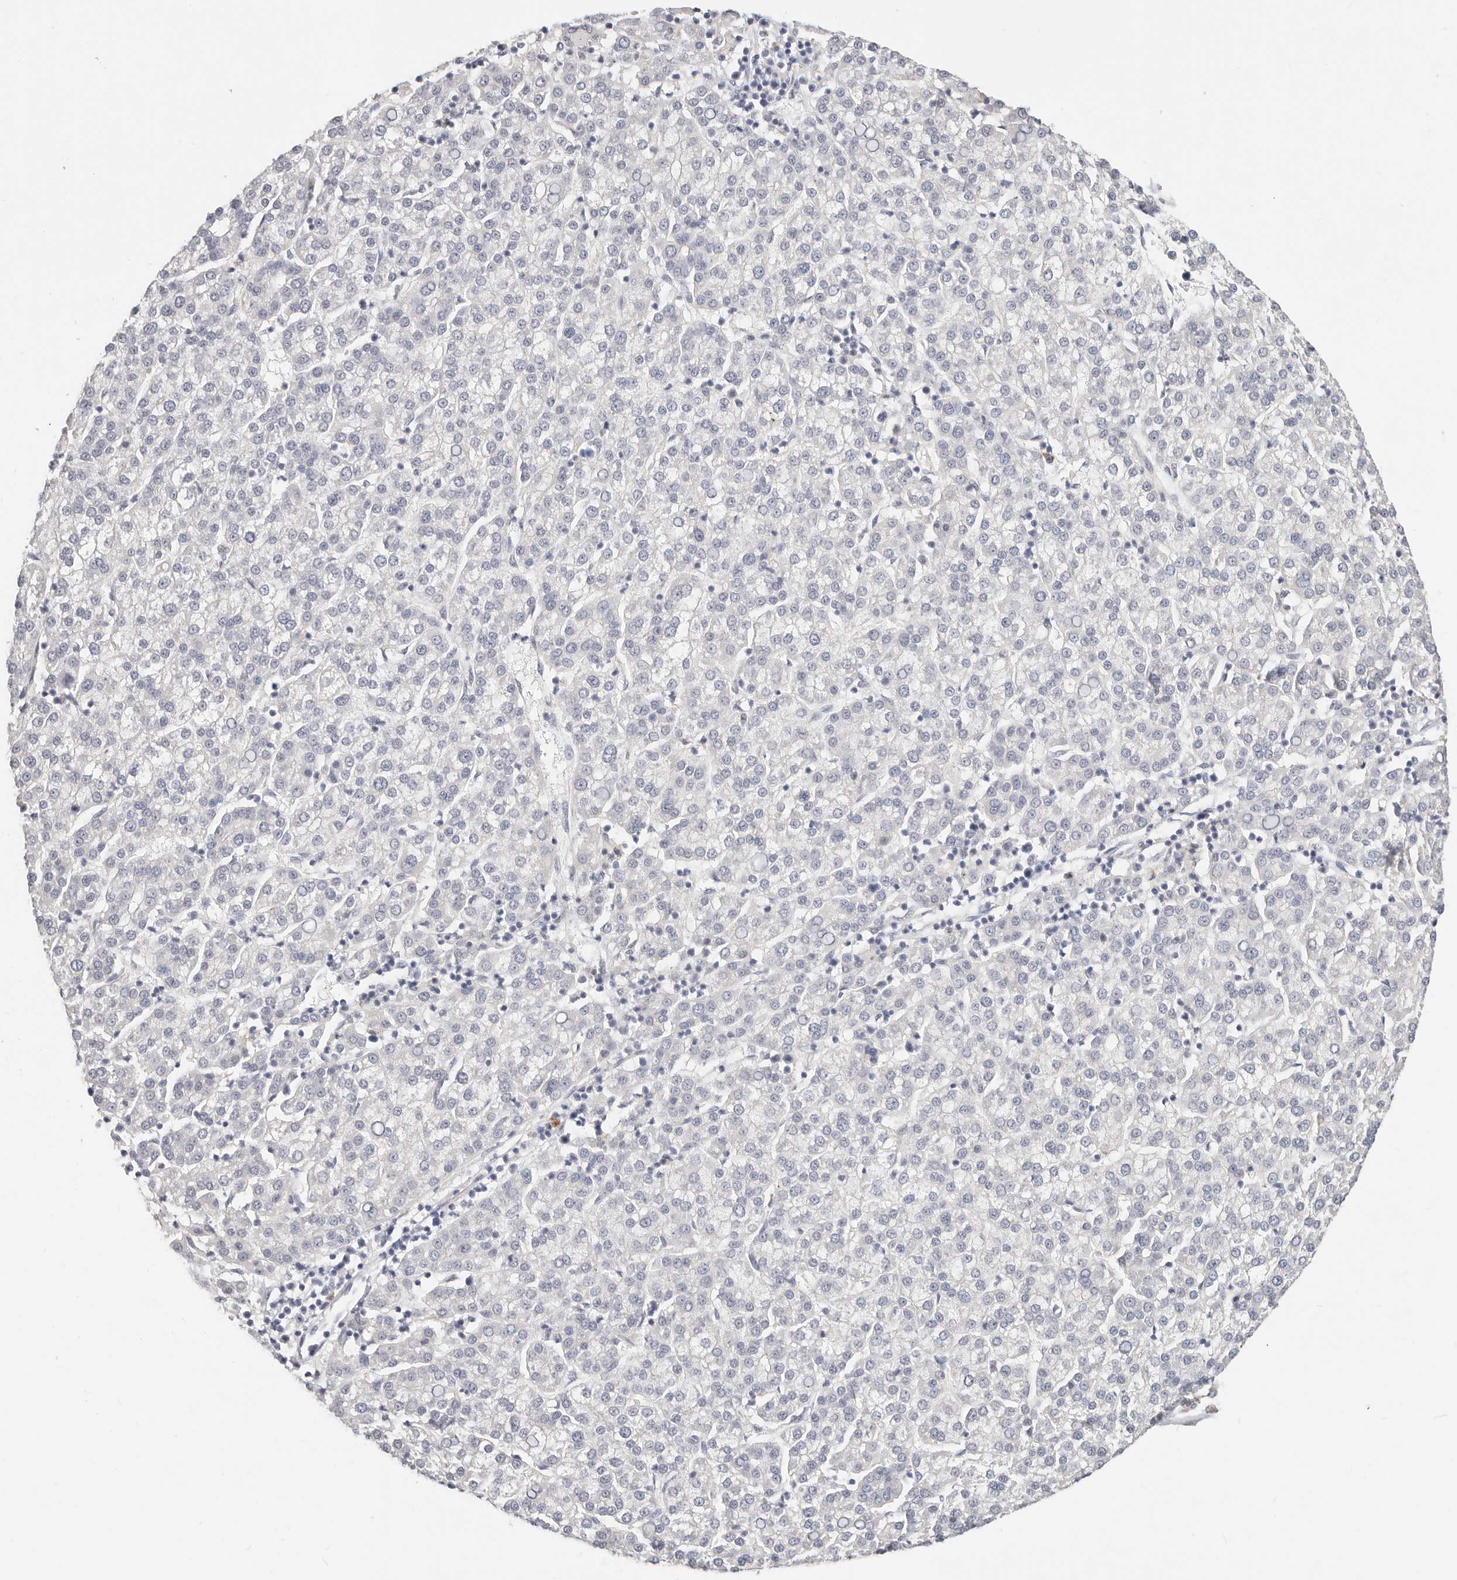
{"staining": {"intensity": "negative", "quantity": "none", "location": "none"}, "tissue": "liver cancer", "cell_type": "Tumor cells", "image_type": "cancer", "snomed": [{"axis": "morphology", "description": "Carcinoma, Hepatocellular, NOS"}, {"axis": "topography", "description": "Liver"}], "caption": "A high-resolution image shows immunohistochemistry (IHC) staining of liver hepatocellular carcinoma, which shows no significant staining in tumor cells.", "gene": "ZRANB1", "patient": {"sex": "female", "age": 58}}